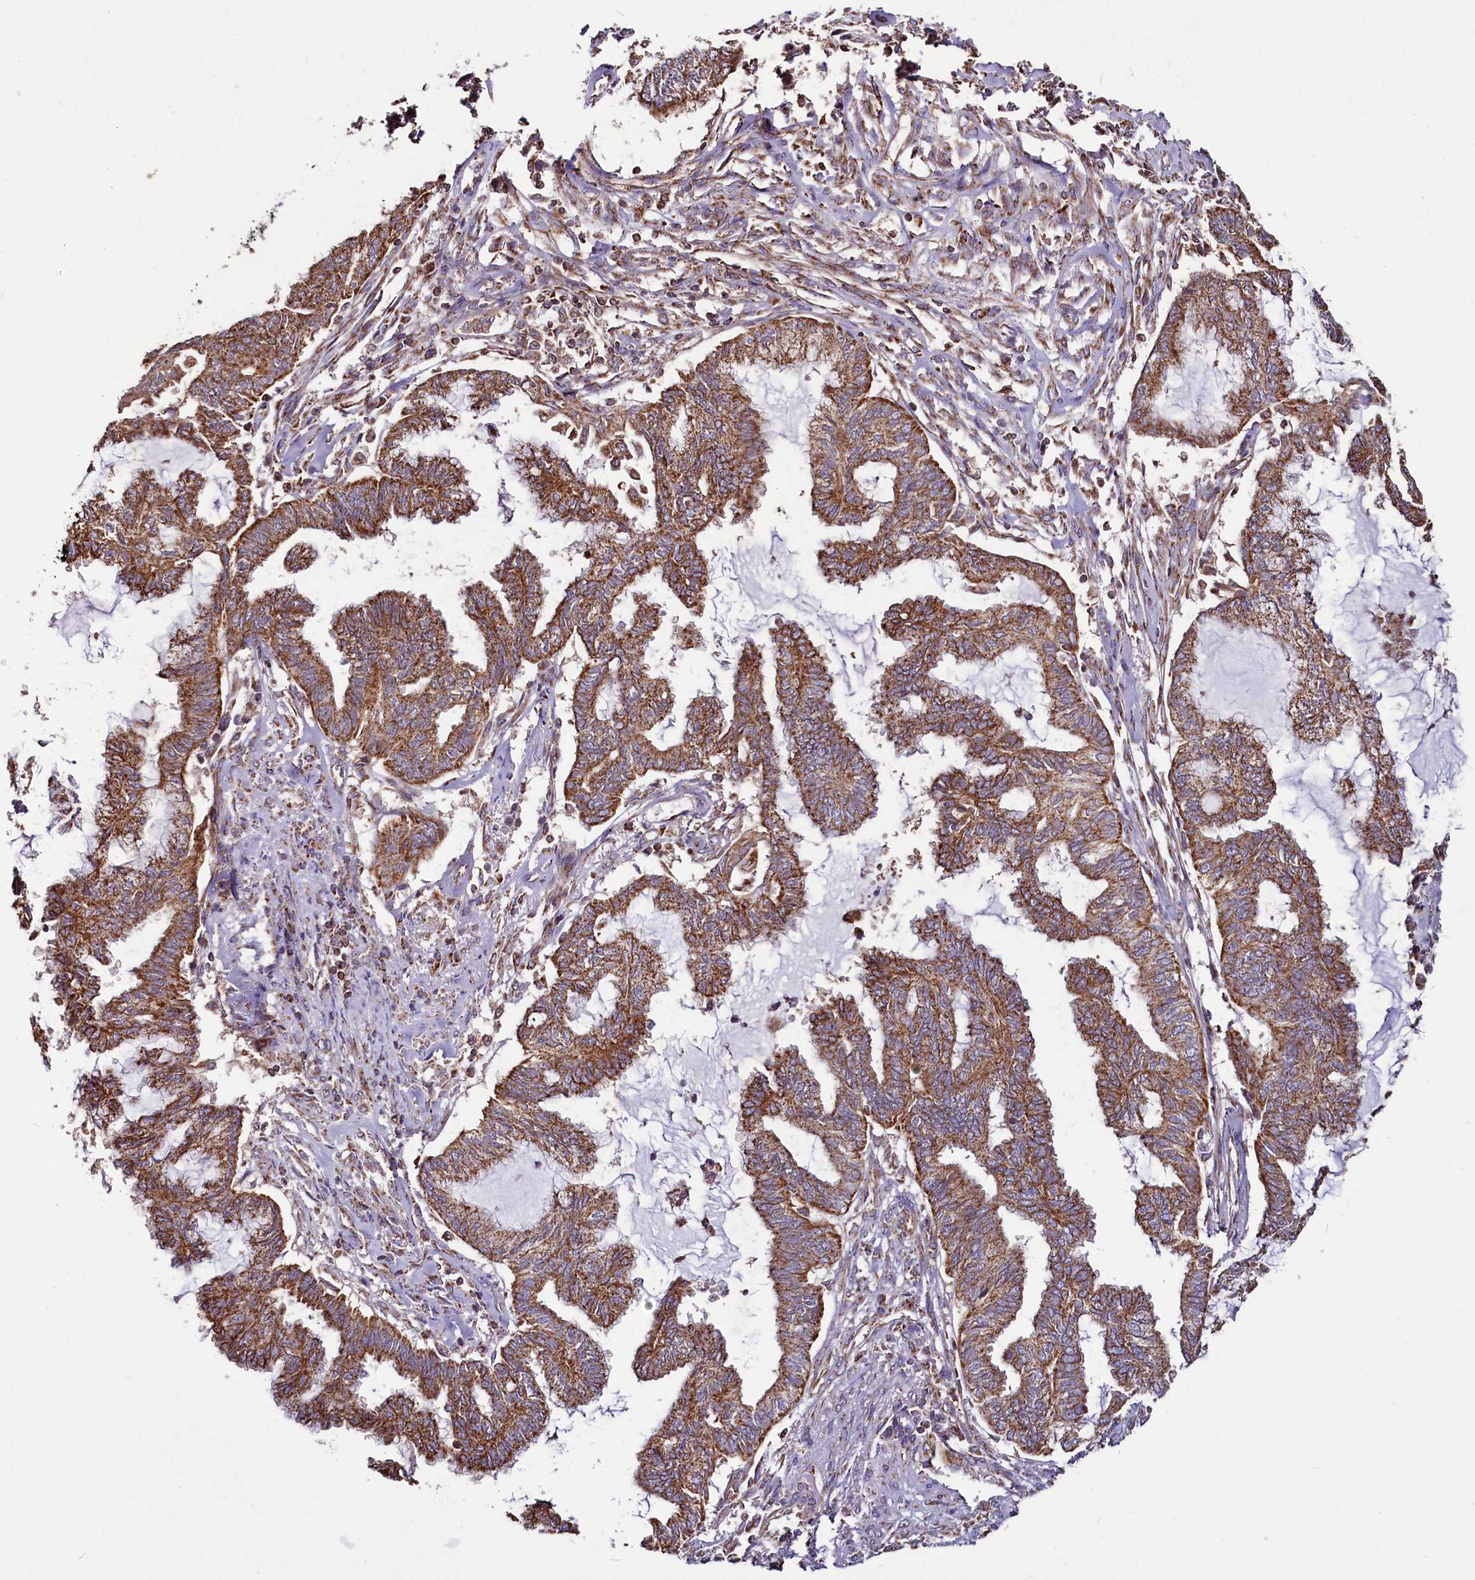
{"staining": {"intensity": "strong", "quantity": ">75%", "location": "cytoplasmic/membranous"}, "tissue": "endometrial cancer", "cell_type": "Tumor cells", "image_type": "cancer", "snomed": [{"axis": "morphology", "description": "Adenocarcinoma, NOS"}, {"axis": "topography", "description": "Endometrium"}], "caption": "Tumor cells display high levels of strong cytoplasmic/membranous expression in approximately >75% of cells in human endometrial cancer (adenocarcinoma).", "gene": "NUDT15", "patient": {"sex": "female", "age": 86}}